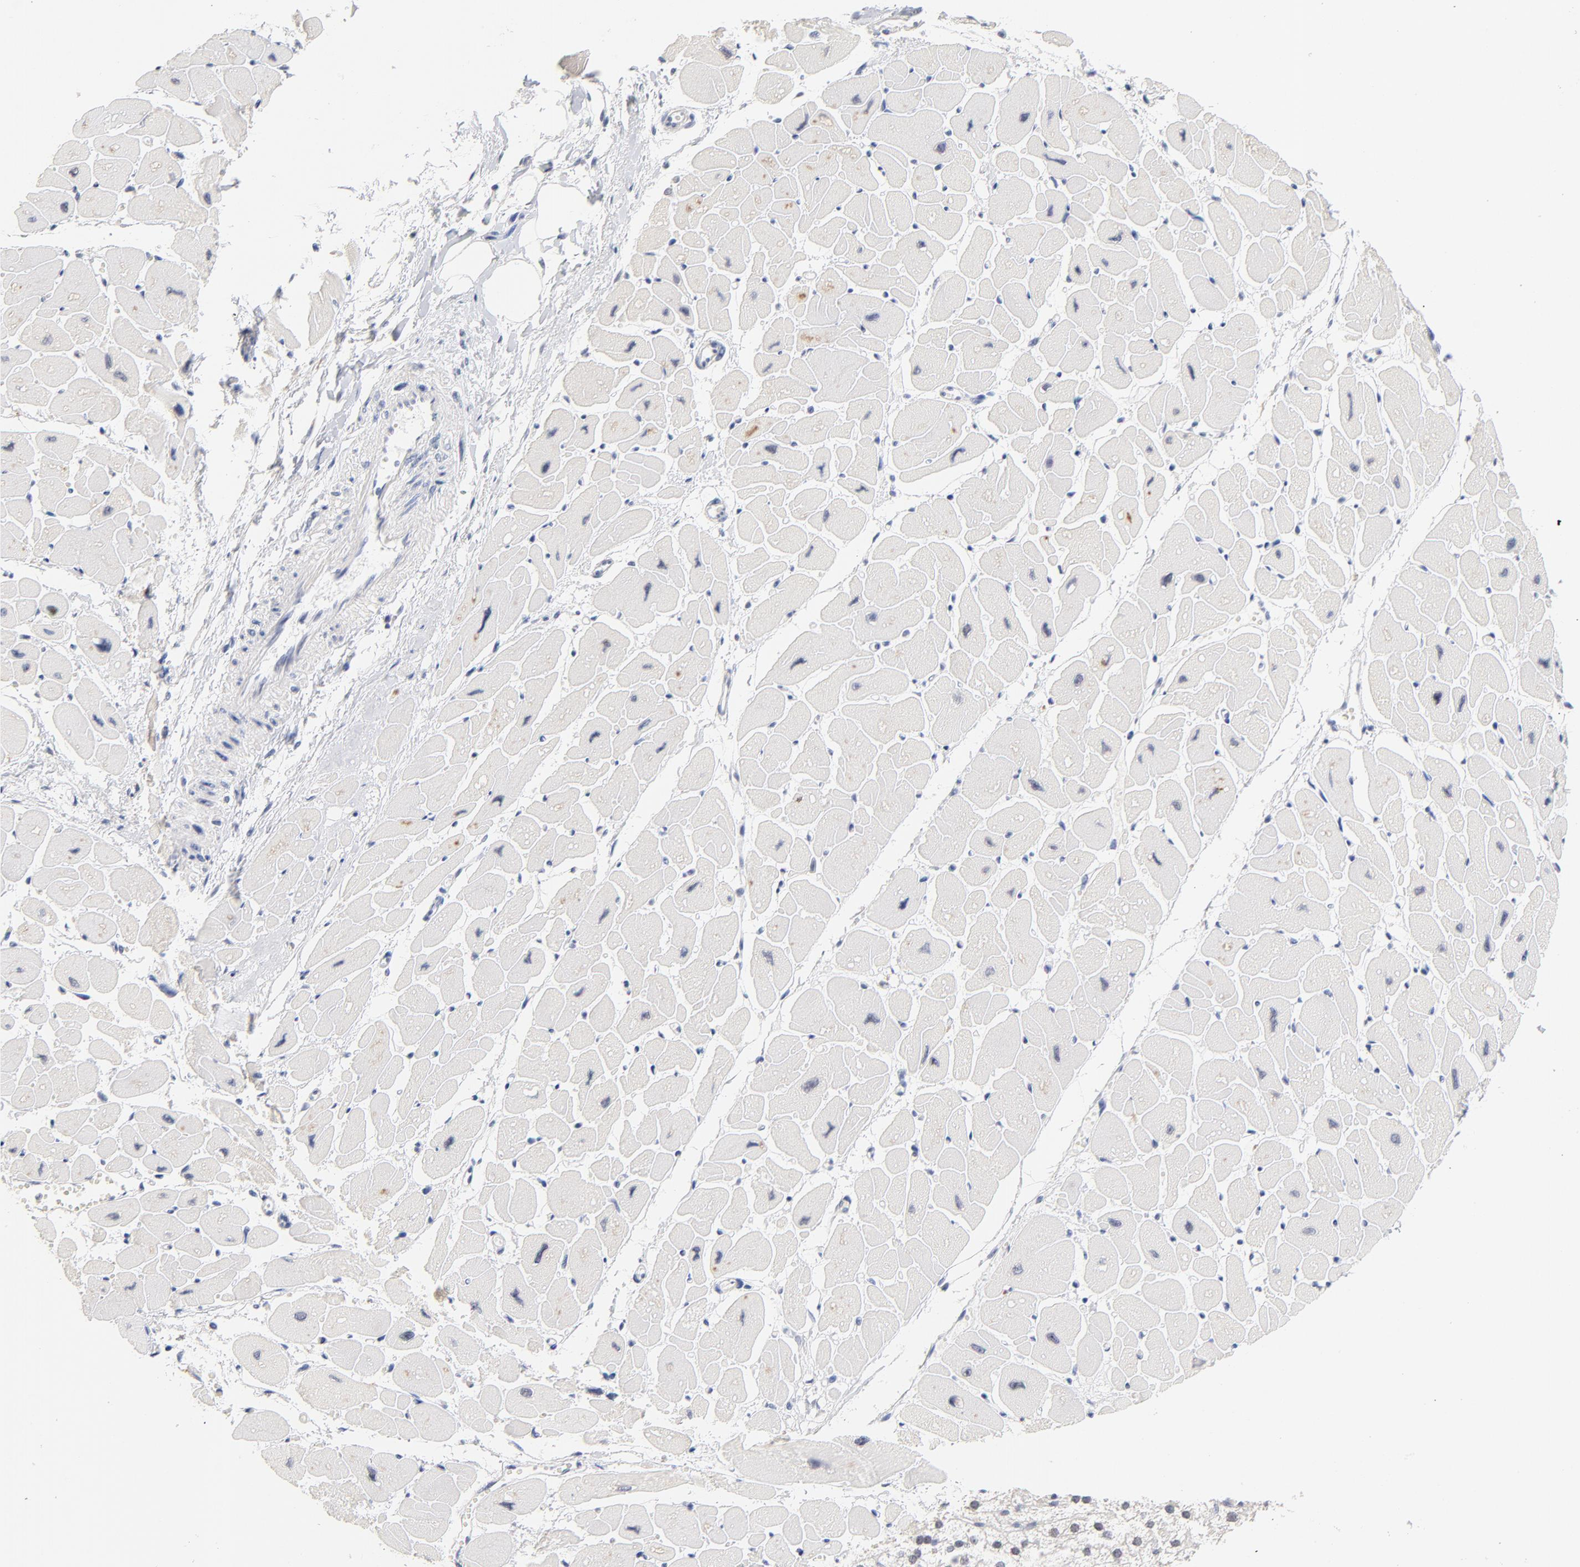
{"staining": {"intensity": "negative", "quantity": "none", "location": "none"}, "tissue": "heart muscle", "cell_type": "Cardiomyocytes", "image_type": "normal", "snomed": [{"axis": "morphology", "description": "Normal tissue, NOS"}, {"axis": "topography", "description": "Heart"}], "caption": "Immunohistochemistry of normal human heart muscle exhibits no staining in cardiomyocytes.", "gene": "ORC2", "patient": {"sex": "female", "age": 54}}